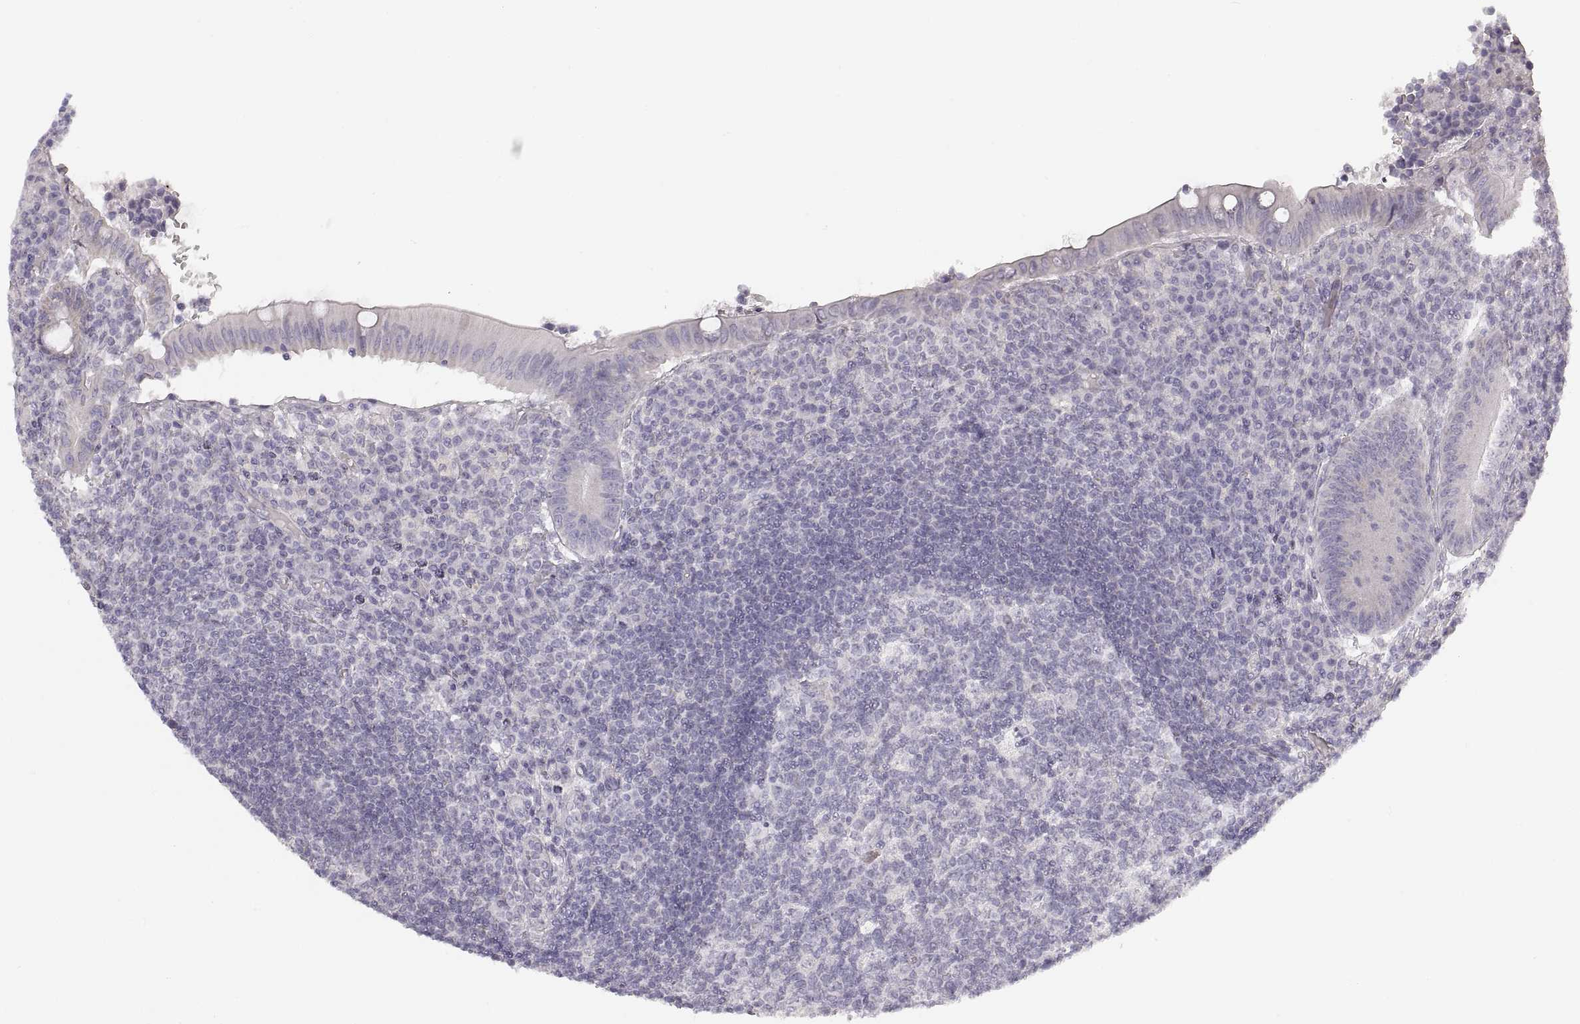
{"staining": {"intensity": "weak", "quantity": "25%-75%", "location": "cytoplasmic/membranous"}, "tissue": "appendix", "cell_type": "Glandular cells", "image_type": "normal", "snomed": [{"axis": "morphology", "description": "Normal tissue, NOS"}, {"axis": "topography", "description": "Appendix"}], "caption": "Immunohistochemistry (IHC) of unremarkable appendix displays low levels of weak cytoplasmic/membranous expression in about 25%-75% of glandular cells. (DAB (3,3'-diaminobenzidine) IHC with brightfield microscopy, high magnification).", "gene": "RDH13", "patient": {"sex": "male", "age": 18}}